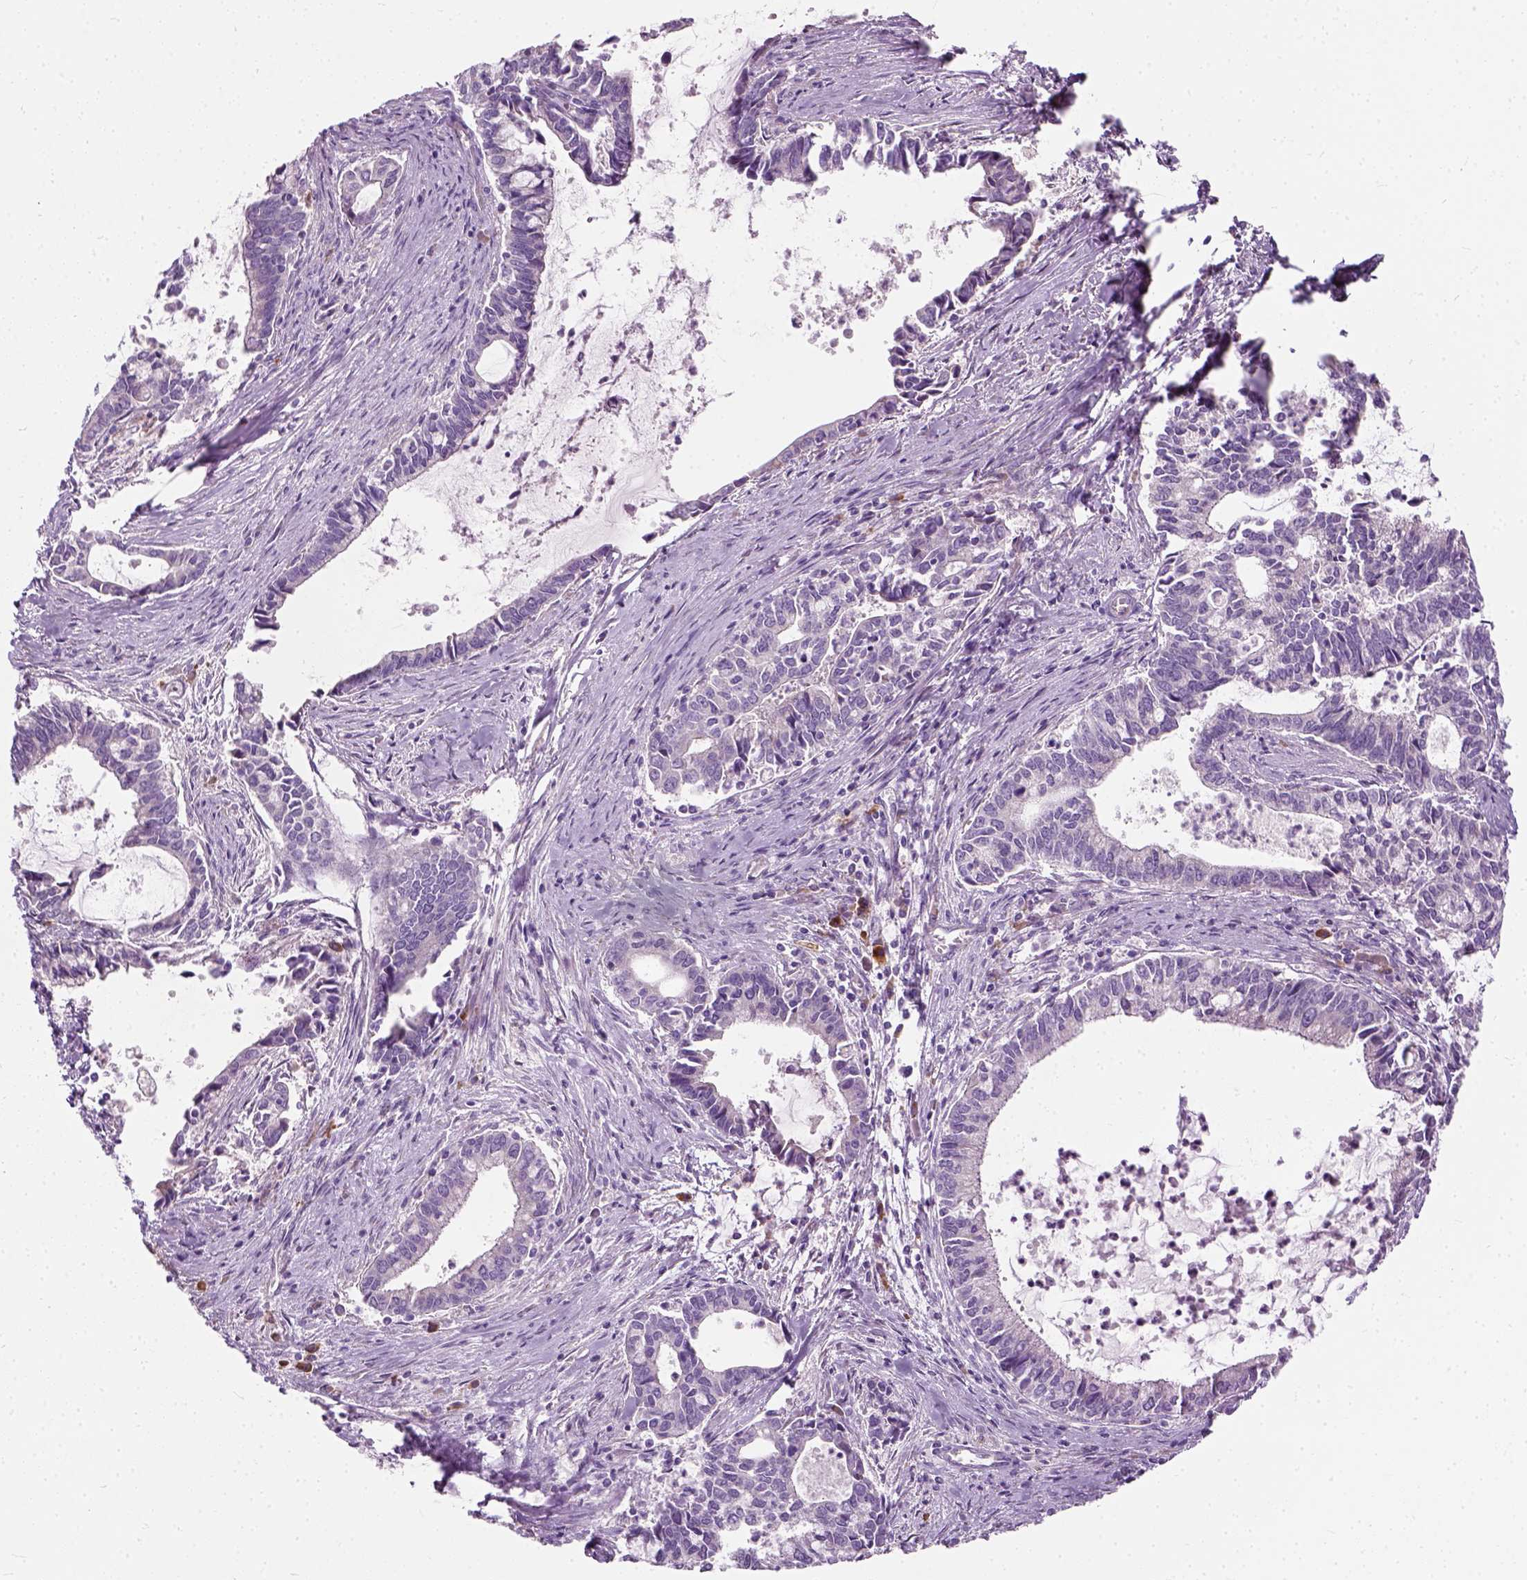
{"staining": {"intensity": "negative", "quantity": "none", "location": "none"}, "tissue": "cervical cancer", "cell_type": "Tumor cells", "image_type": "cancer", "snomed": [{"axis": "morphology", "description": "Adenocarcinoma, NOS"}, {"axis": "topography", "description": "Cervix"}], "caption": "Protein analysis of cervical cancer shows no significant positivity in tumor cells. (Immunohistochemistry, brightfield microscopy, high magnification).", "gene": "TRIM72", "patient": {"sex": "female", "age": 42}}